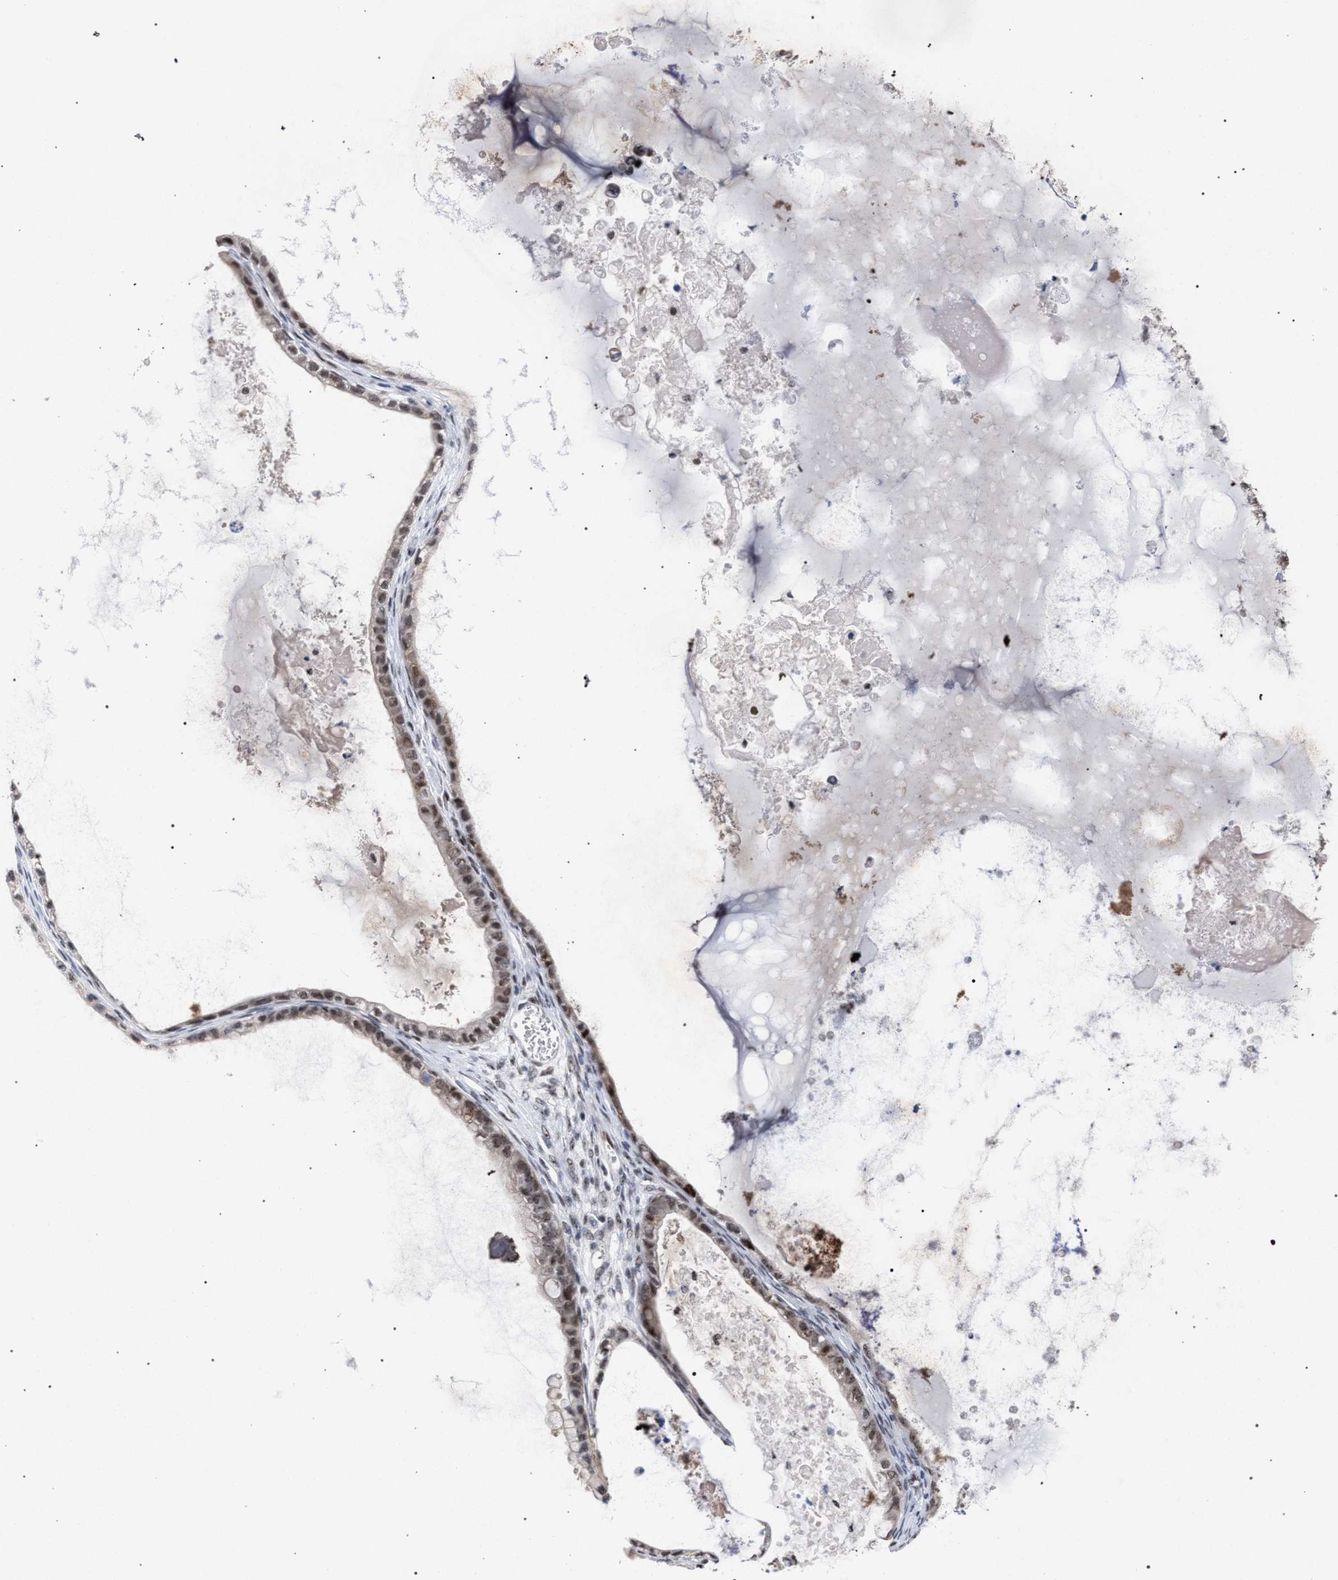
{"staining": {"intensity": "moderate", "quantity": ">75%", "location": "nuclear"}, "tissue": "ovarian cancer", "cell_type": "Tumor cells", "image_type": "cancer", "snomed": [{"axis": "morphology", "description": "Cystadenocarcinoma, mucinous, NOS"}, {"axis": "topography", "description": "Ovary"}], "caption": "The image demonstrates a brown stain indicating the presence of a protein in the nuclear of tumor cells in ovarian cancer.", "gene": "SCAF4", "patient": {"sex": "female", "age": 80}}